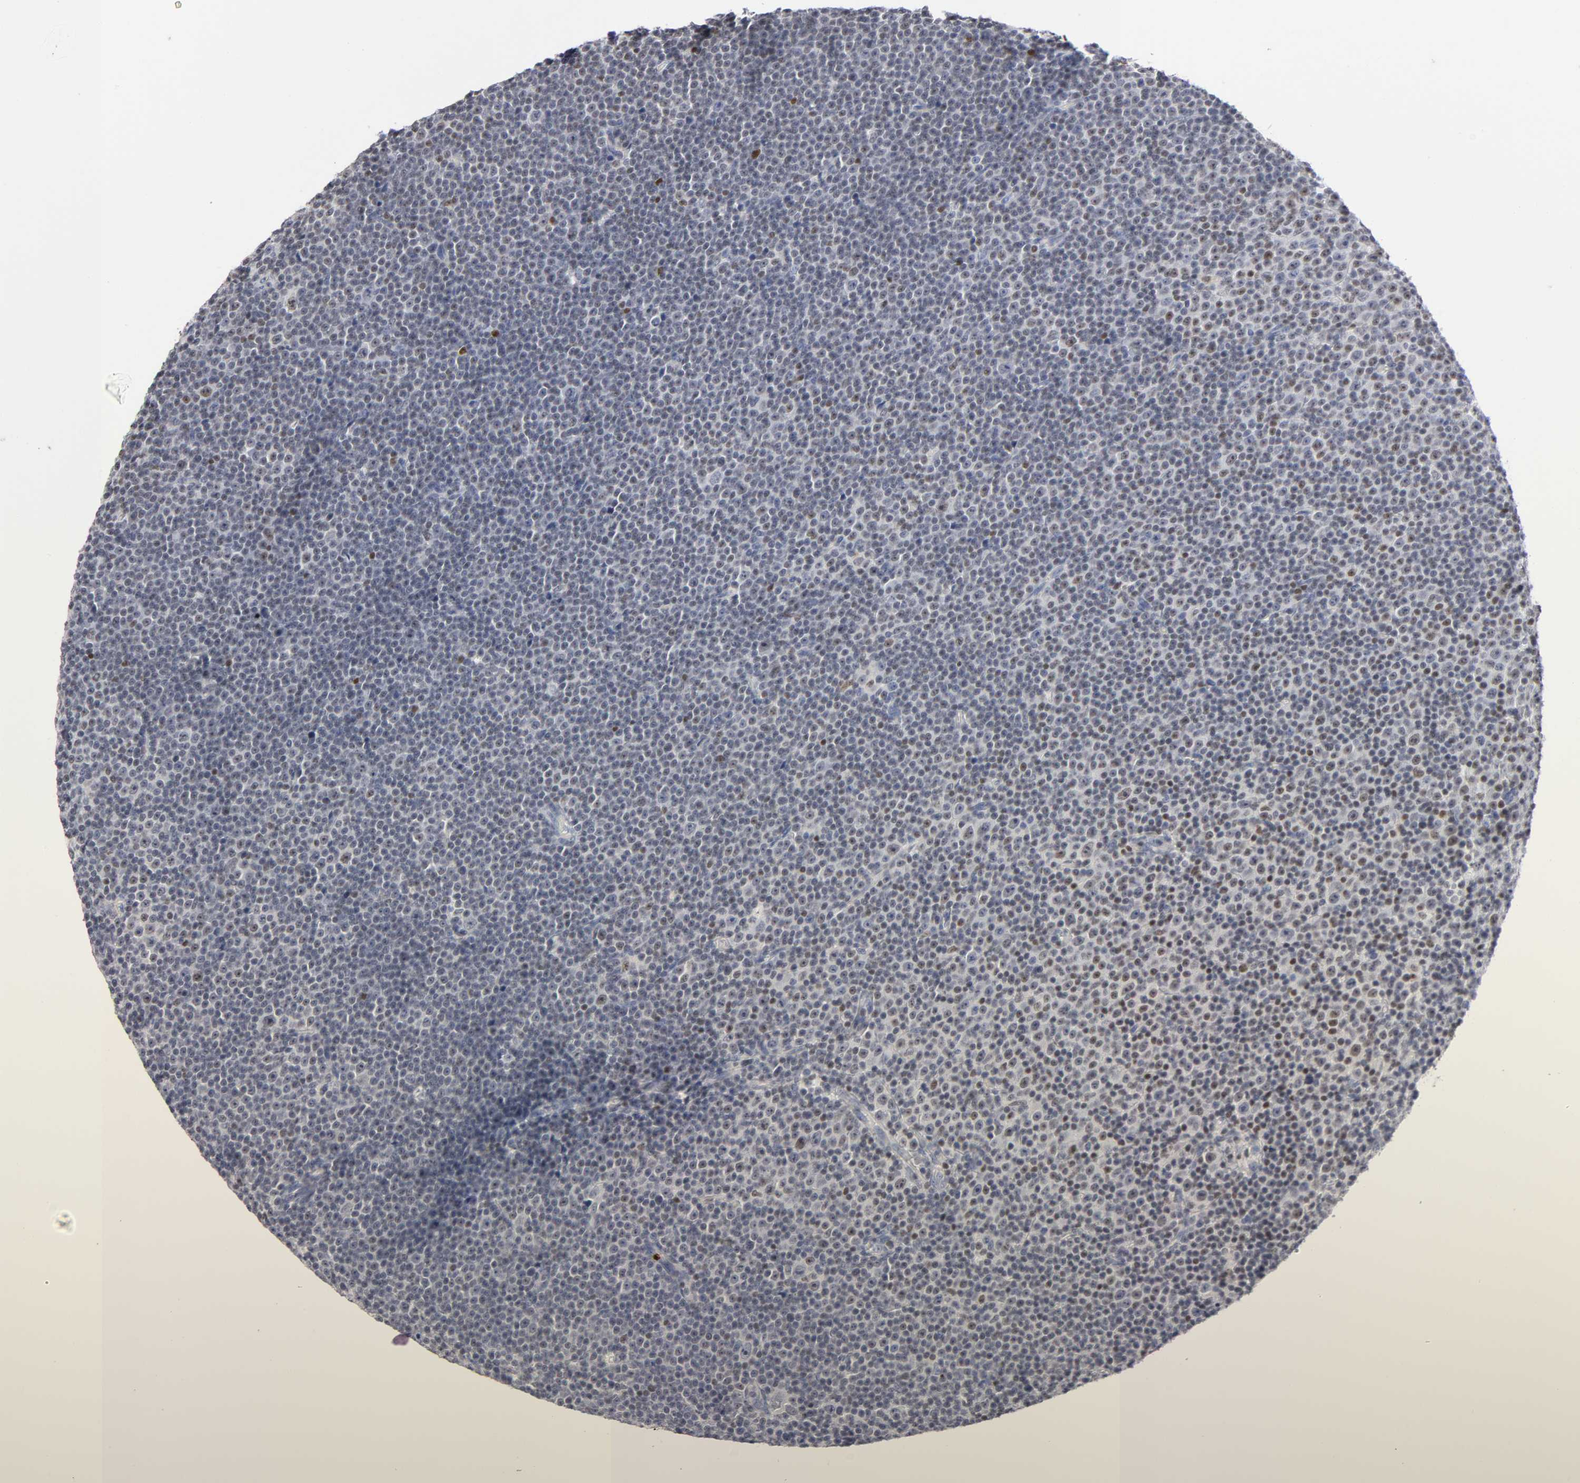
{"staining": {"intensity": "weak", "quantity": "<25%", "location": "nuclear"}, "tissue": "lymphoma", "cell_type": "Tumor cells", "image_type": "cancer", "snomed": [{"axis": "morphology", "description": "Malignant lymphoma, non-Hodgkin's type, Low grade"}, {"axis": "topography", "description": "Lymph node"}], "caption": "Low-grade malignant lymphoma, non-Hodgkin's type was stained to show a protein in brown. There is no significant positivity in tumor cells. (Brightfield microscopy of DAB immunohistochemistry at high magnification).", "gene": "RUNX1", "patient": {"sex": "female", "age": 67}}